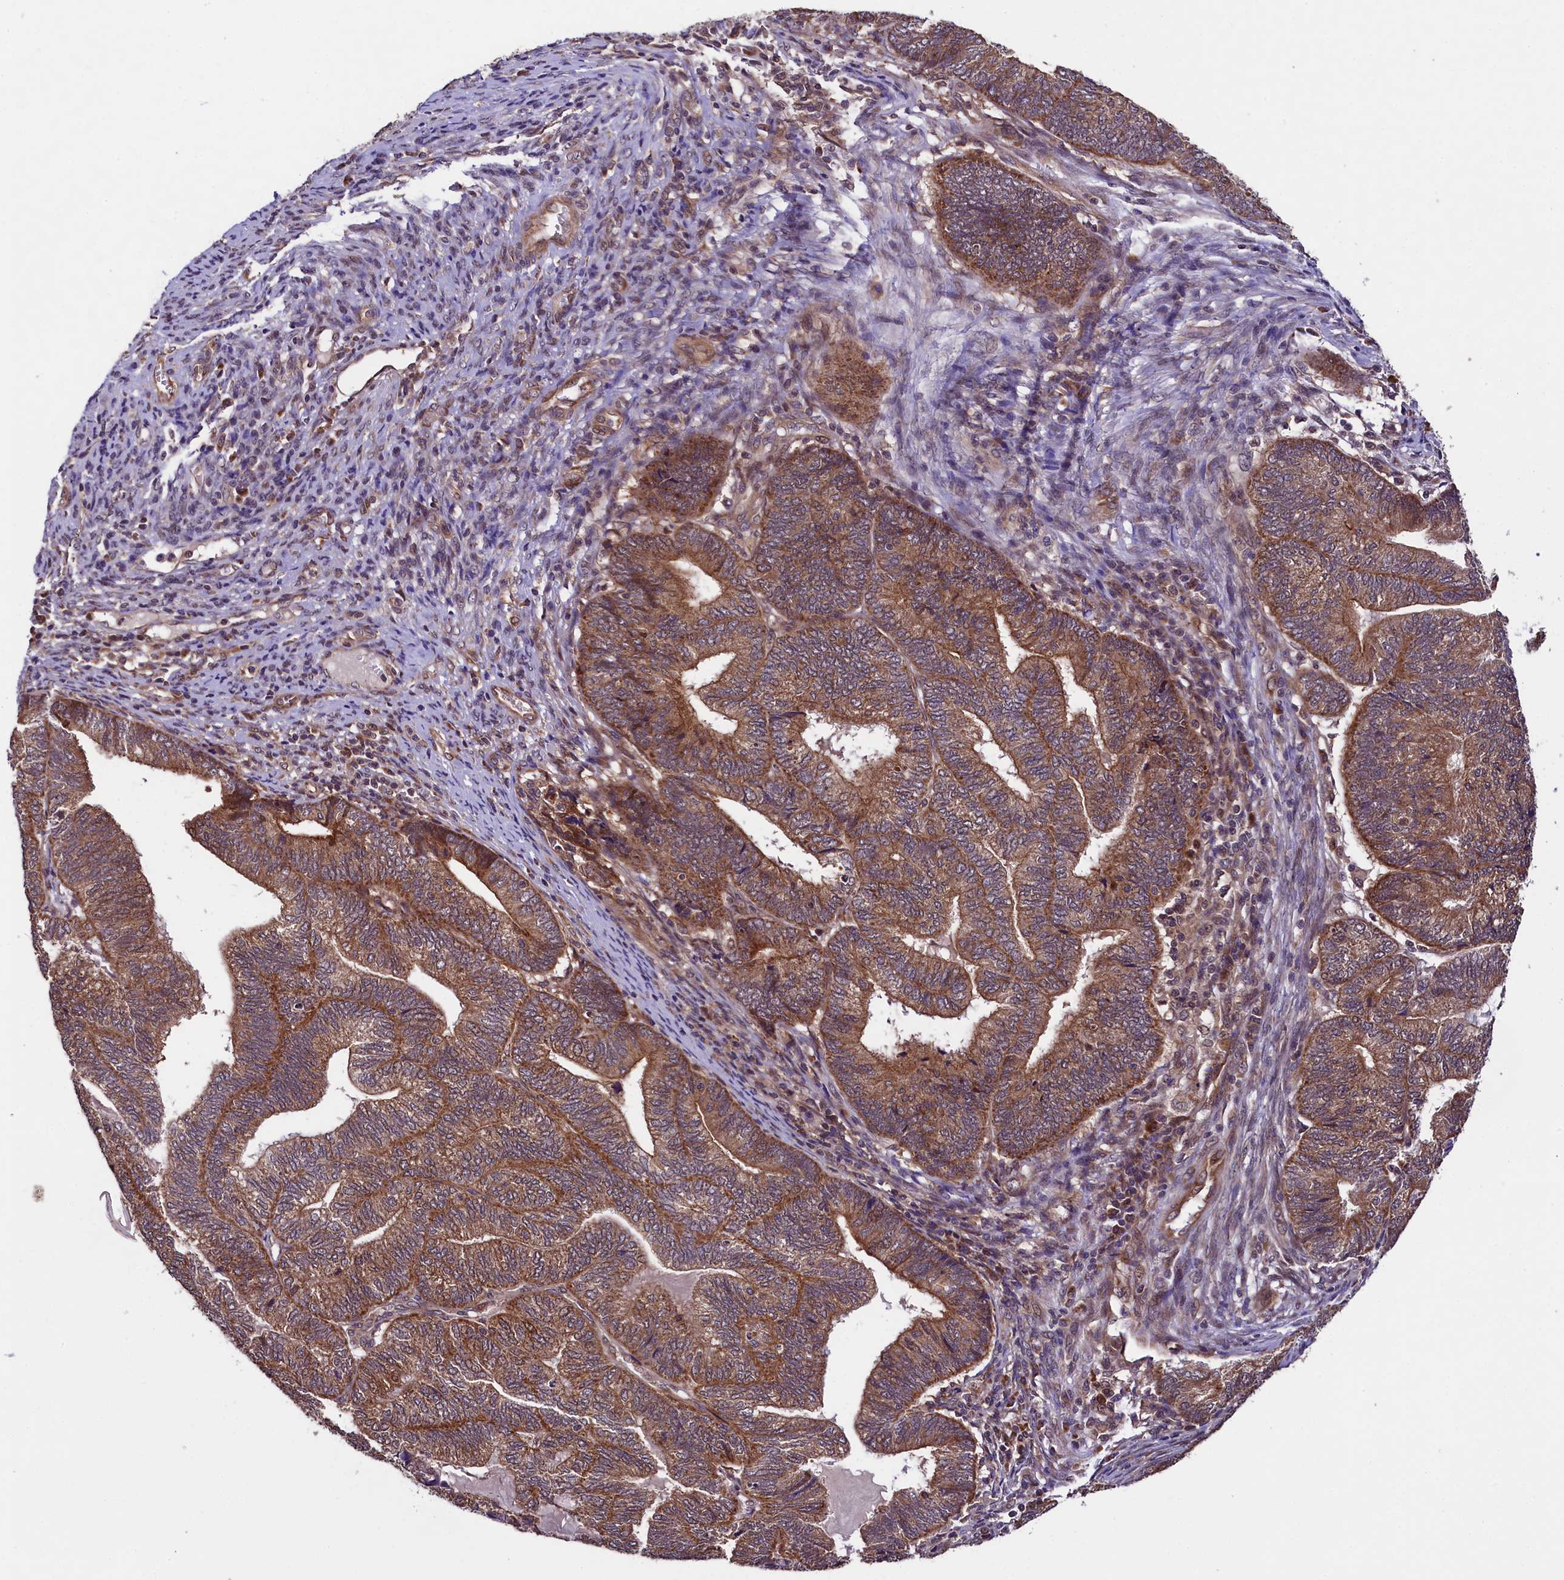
{"staining": {"intensity": "moderate", "quantity": ">75%", "location": "cytoplasmic/membranous"}, "tissue": "endometrial cancer", "cell_type": "Tumor cells", "image_type": "cancer", "snomed": [{"axis": "morphology", "description": "Adenocarcinoma, NOS"}, {"axis": "topography", "description": "Uterus"}, {"axis": "topography", "description": "Endometrium"}], "caption": "The image reveals a brown stain indicating the presence of a protein in the cytoplasmic/membranous of tumor cells in endometrial cancer (adenocarcinoma).", "gene": "DOHH", "patient": {"sex": "female", "age": 70}}